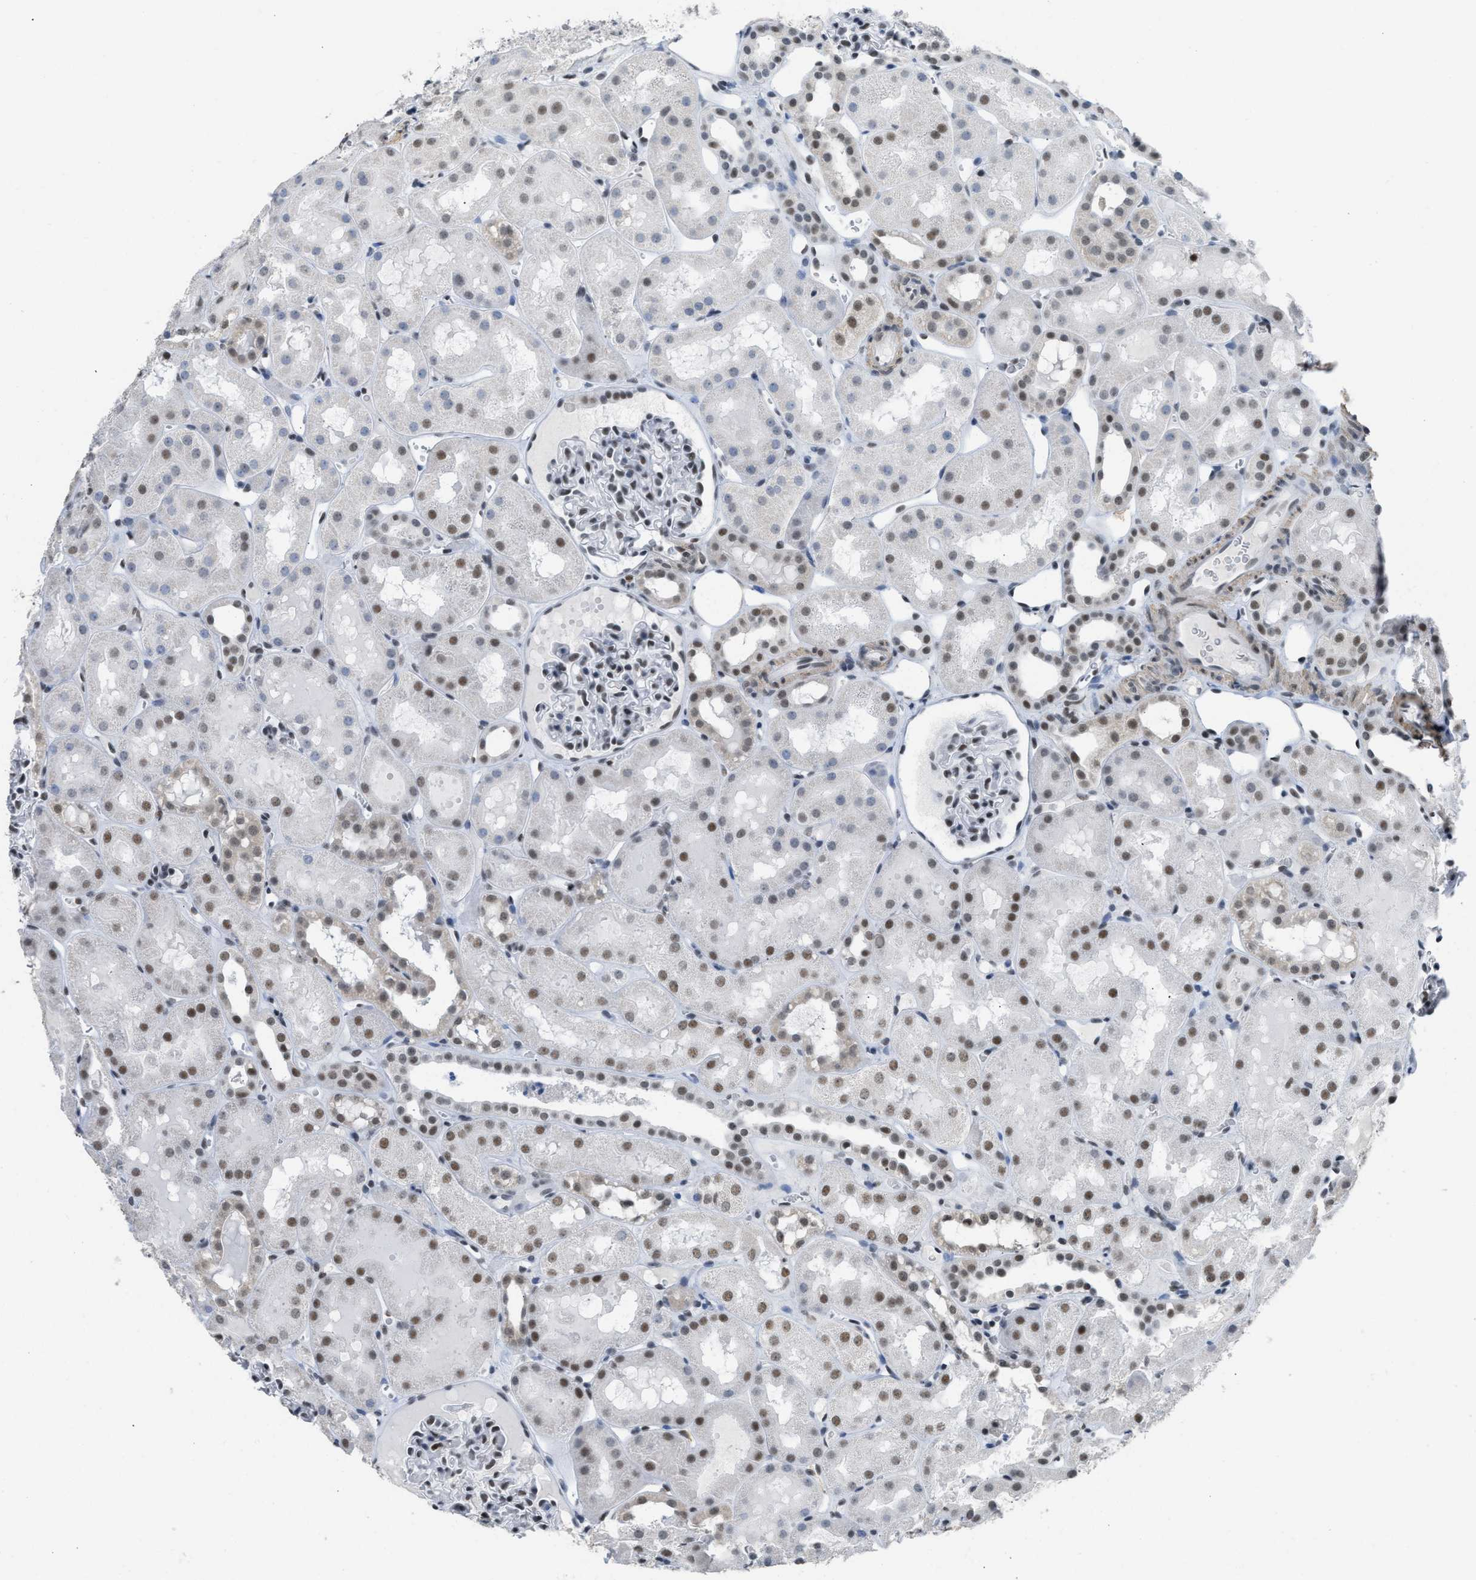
{"staining": {"intensity": "moderate", "quantity": "25%-75%", "location": "nuclear"}, "tissue": "kidney", "cell_type": "Cells in glomeruli", "image_type": "normal", "snomed": [{"axis": "morphology", "description": "Normal tissue, NOS"}, {"axis": "topography", "description": "Kidney"}, {"axis": "topography", "description": "Urinary bladder"}], "caption": "High-magnification brightfield microscopy of unremarkable kidney stained with DAB (3,3'-diaminobenzidine) (brown) and counterstained with hematoxylin (blue). cells in glomeruli exhibit moderate nuclear staining is present in about25%-75% of cells. Nuclei are stained in blue.", "gene": "SCAF4", "patient": {"sex": "male", "age": 16}}